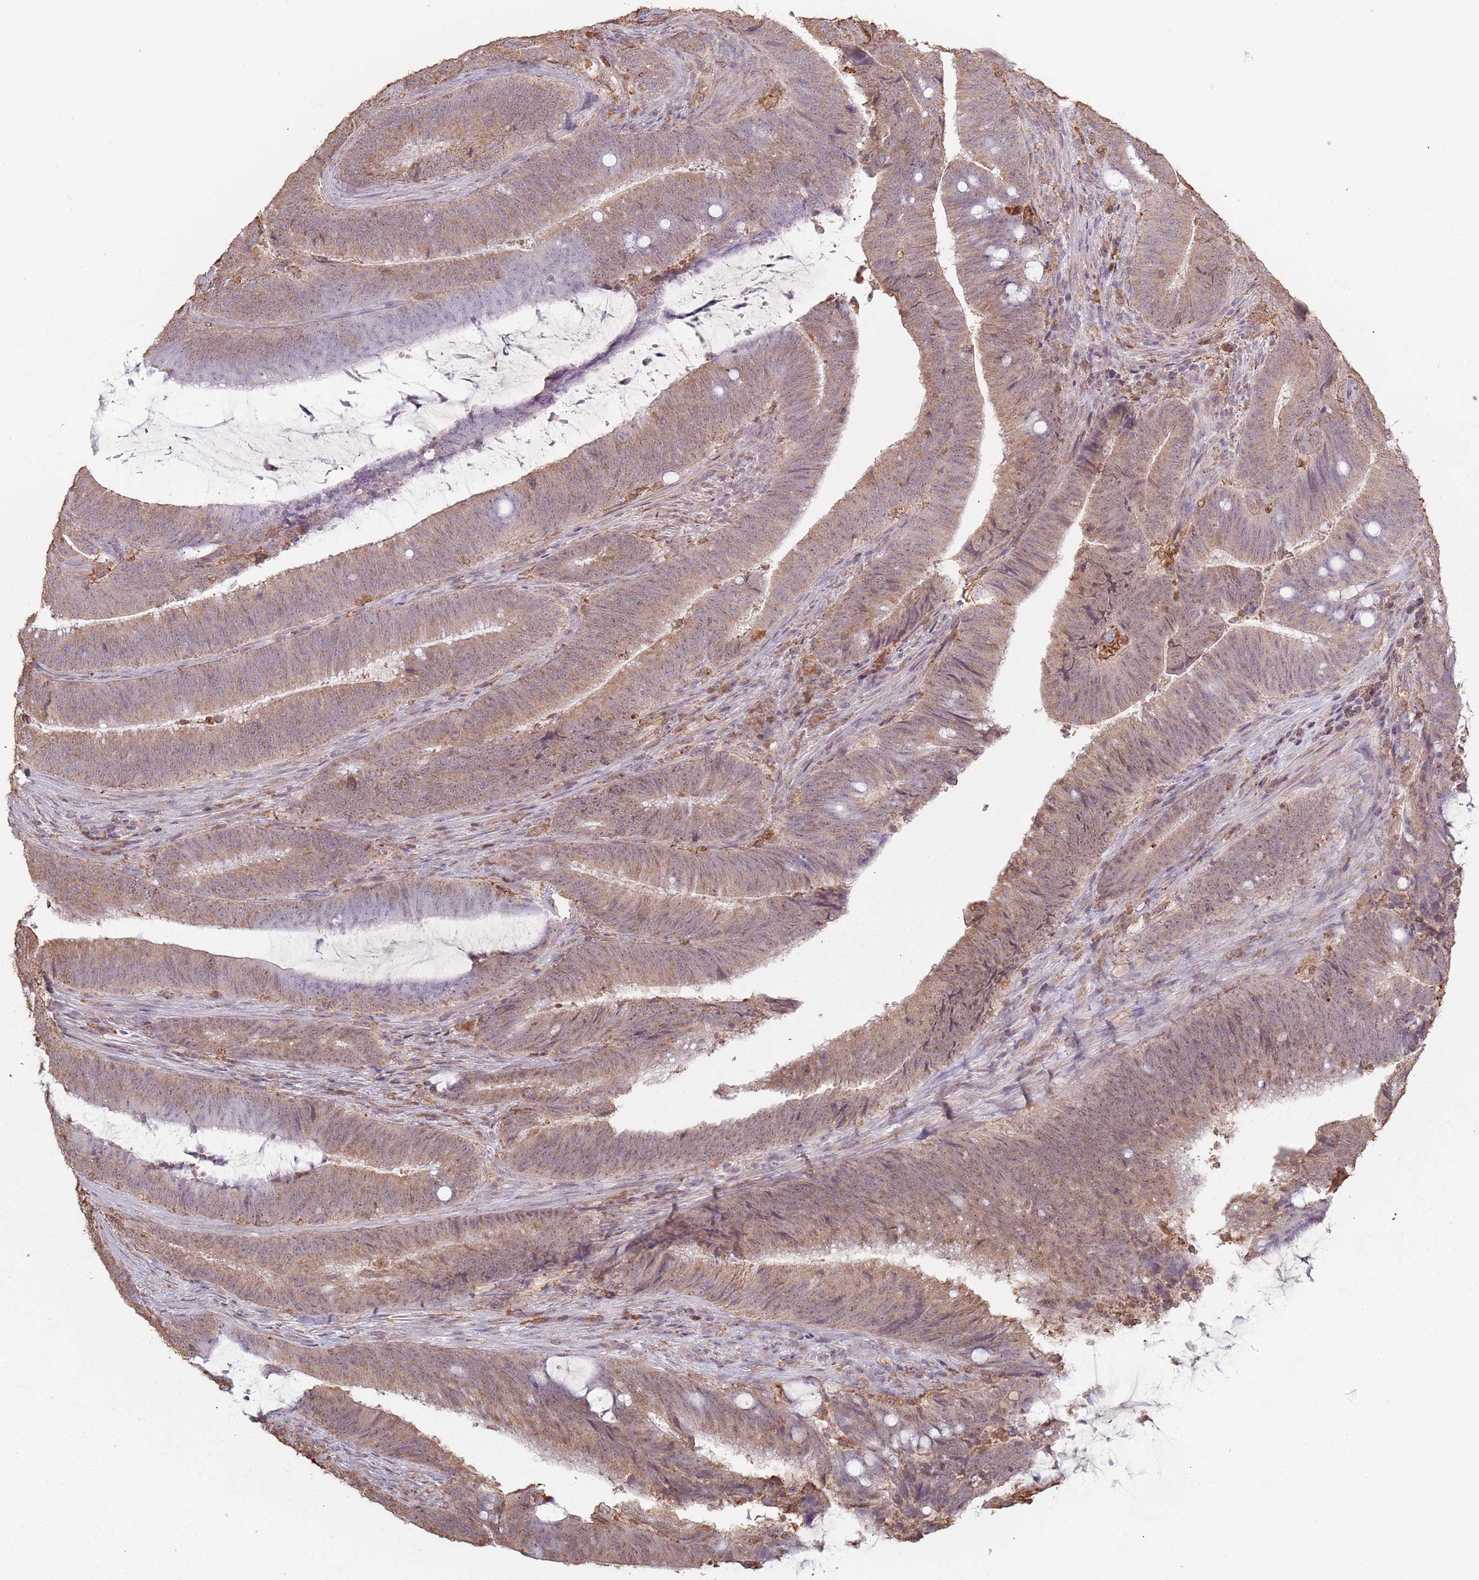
{"staining": {"intensity": "moderate", "quantity": ">75%", "location": "cytoplasmic/membranous"}, "tissue": "colorectal cancer", "cell_type": "Tumor cells", "image_type": "cancer", "snomed": [{"axis": "morphology", "description": "Adenocarcinoma, NOS"}, {"axis": "topography", "description": "Colon"}], "caption": "The histopathology image demonstrates a brown stain indicating the presence of a protein in the cytoplasmic/membranous of tumor cells in adenocarcinoma (colorectal).", "gene": "ATOSB", "patient": {"sex": "female", "age": 43}}